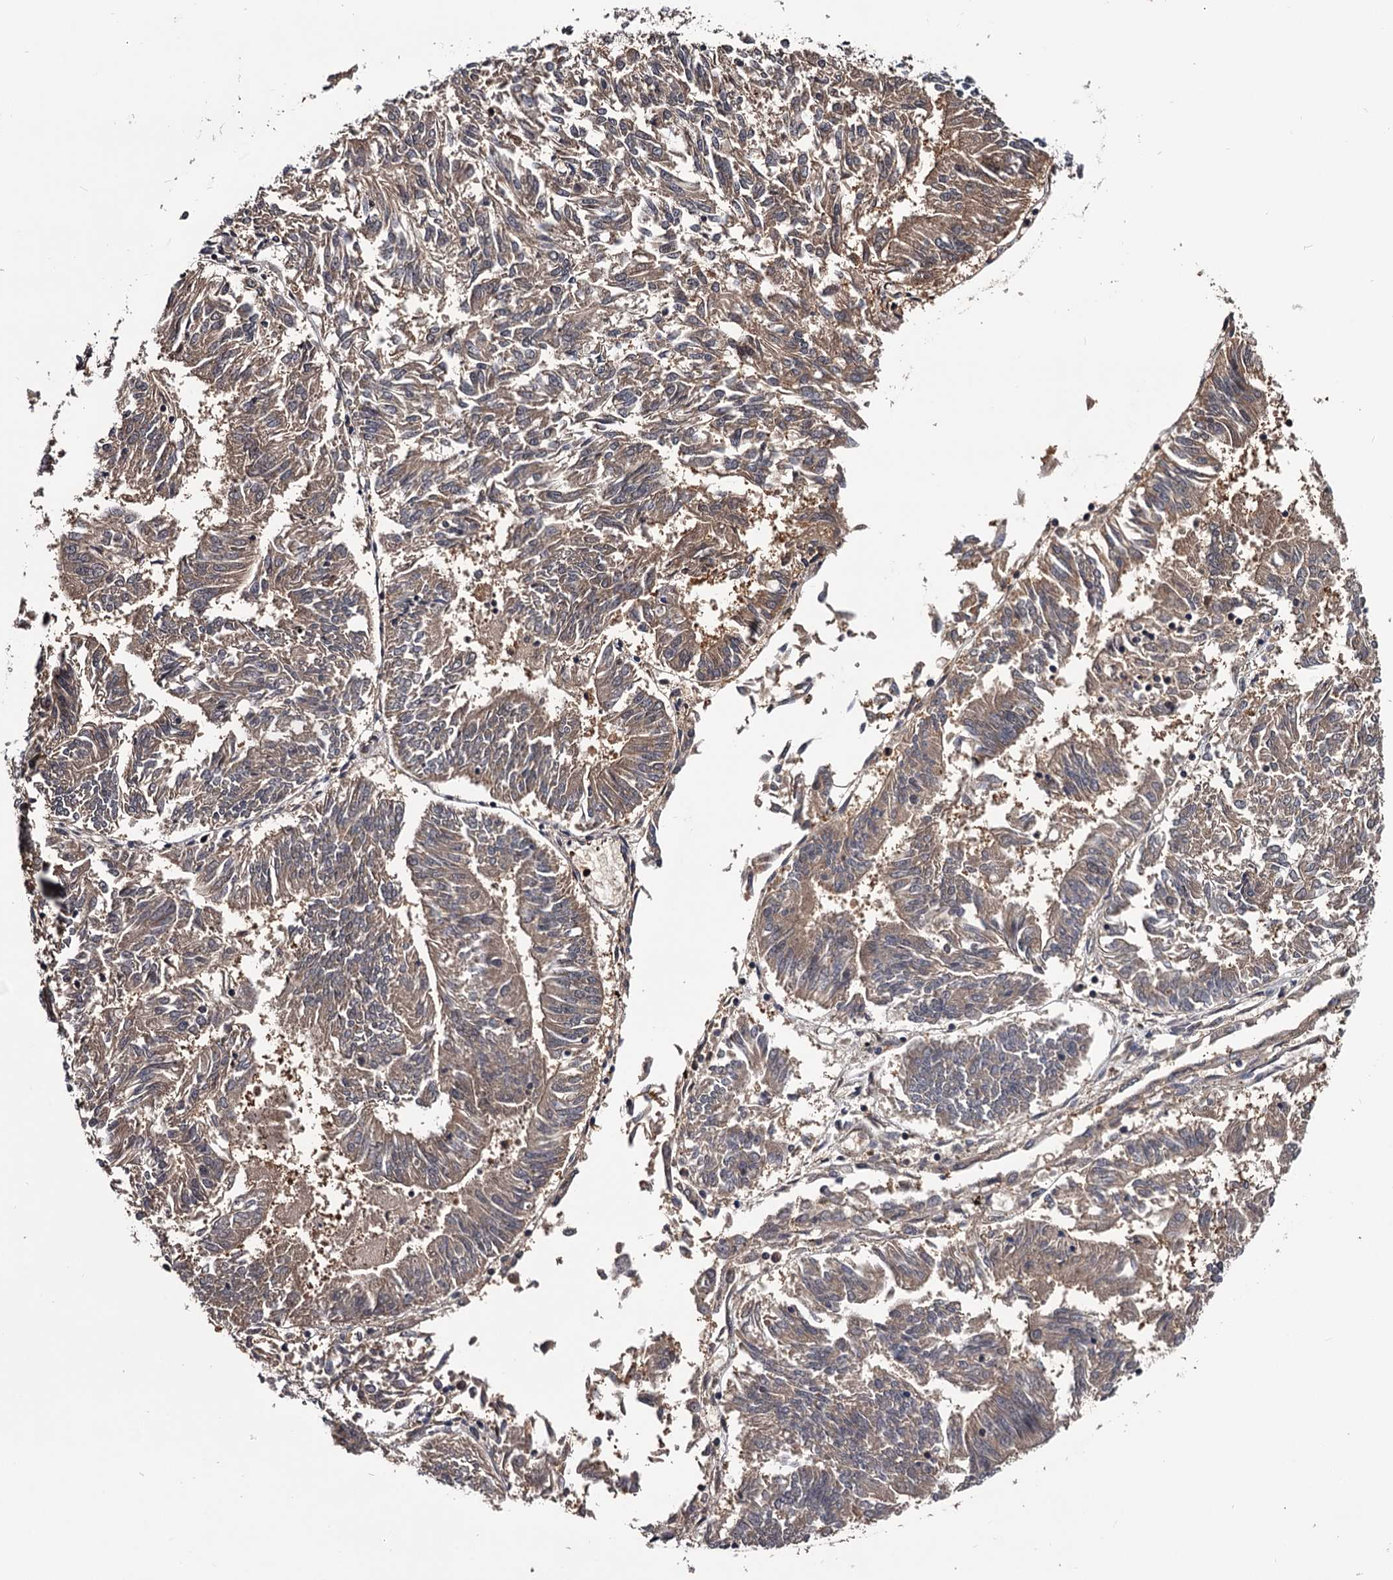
{"staining": {"intensity": "weak", "quantity": ">75%", "location": "cytoplasmic/membranous"}, "tissue": "endometrial cancer", "cell_type": "Tumor cells", "image_type": "cancer", "snomed": [{"axis": "morphology", "description": "Adenocarcinoma, NOS"}, {"axis": "topography", "description": "Endometrium"}], "caption": "Weak cytoplasmic/membranous protein expression is identified in about >75% of tumor cells in endometrial adenocarcinoma.", "gene": "GSTO1", "patient": {"sex": "female", "age": 58}}